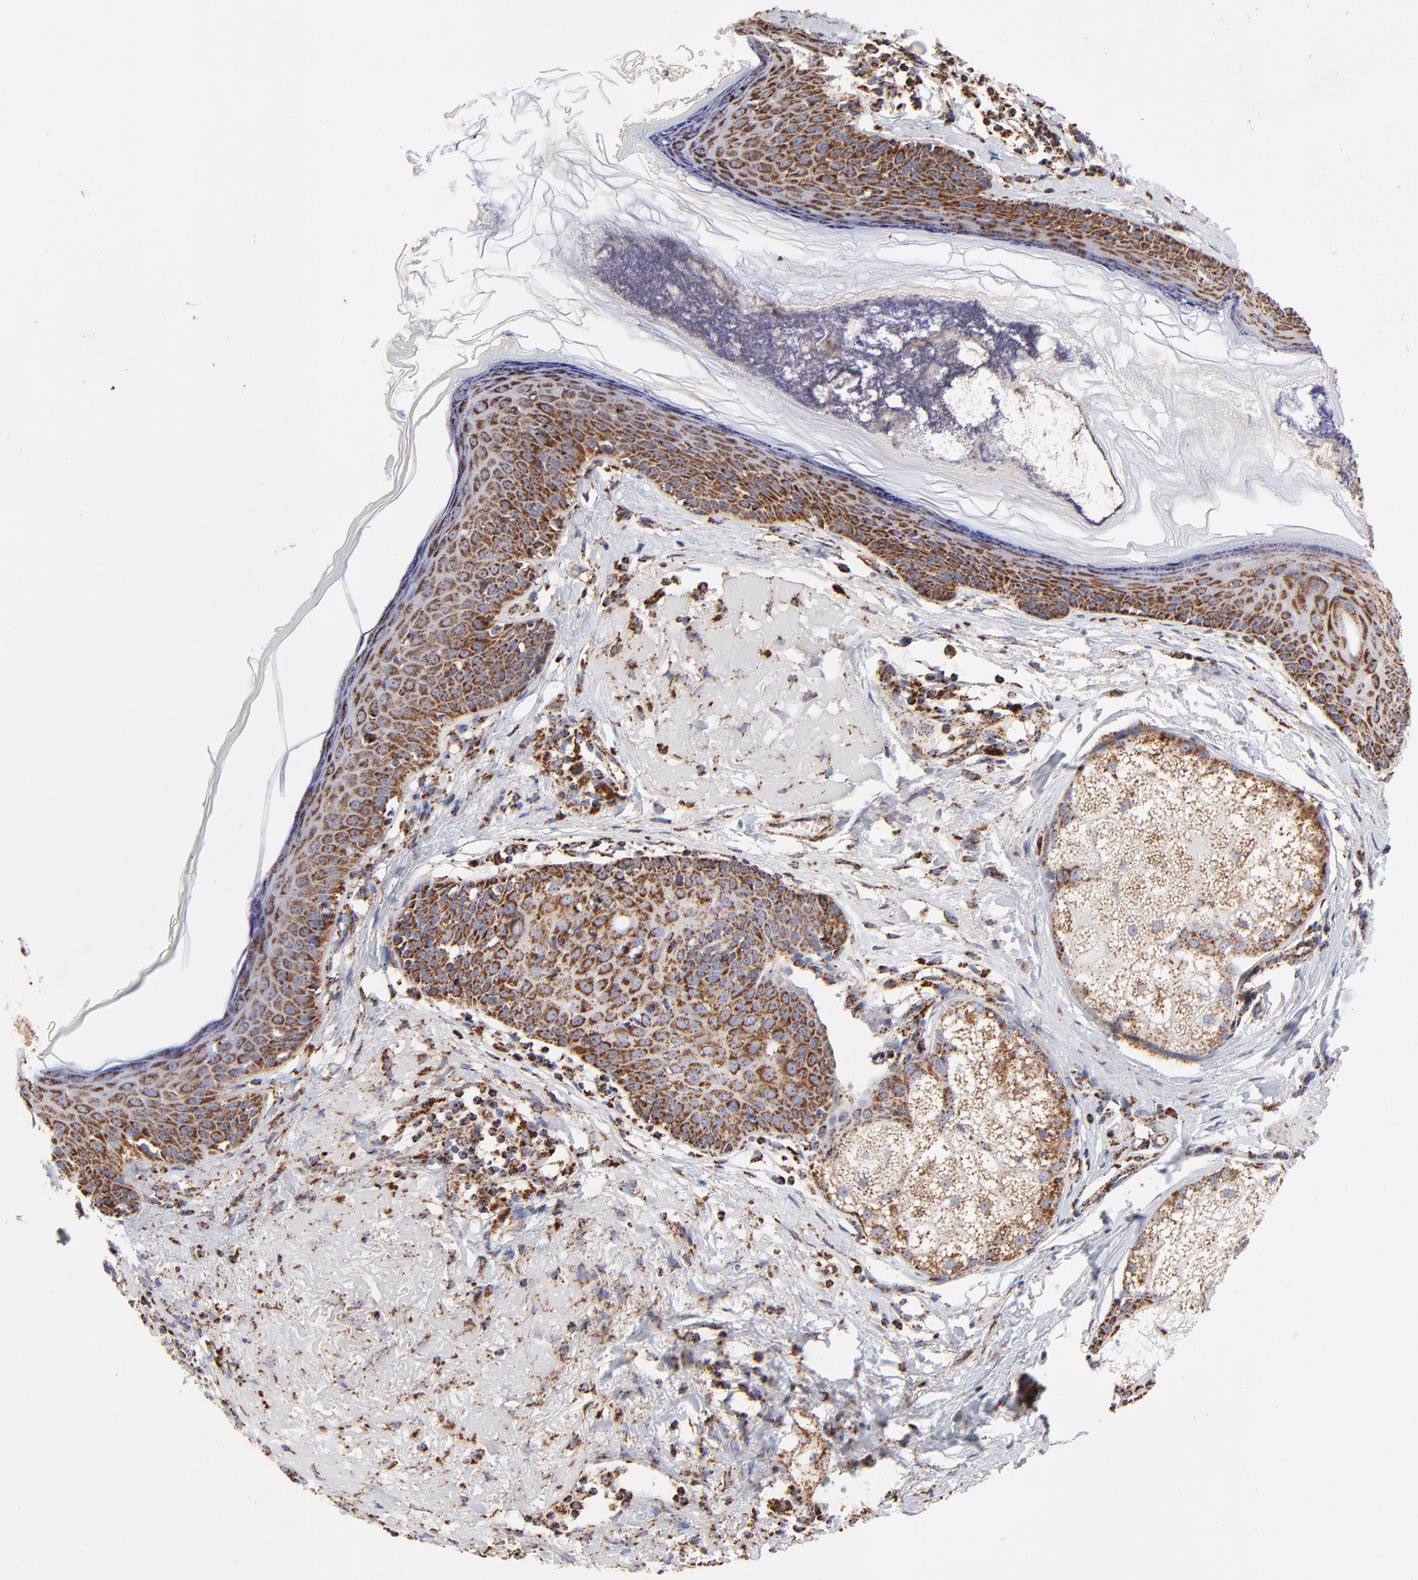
{"staining": {"intensity": "moderate", "quantity": ">75%", "location": "cytoplasmic/membranous"}, "tissue": "skin cancer", "cell_type": "Tumor cells", "image_type": "cancer", "snomed": [{"axis": "morphology", "description": "Basal cell carcinoma"}, {"axis": "topography", "description": "Skin"}], "caption": "The micrograph demonstrates immunohistochemical staining of basal cell carcinoma (skin). There is moderate cytoplasmic/membranous positivity is appreciated in about >75% of tumor cells.", "gene": "SSBP1", "patient": {"sex": "male", "age": 63}}